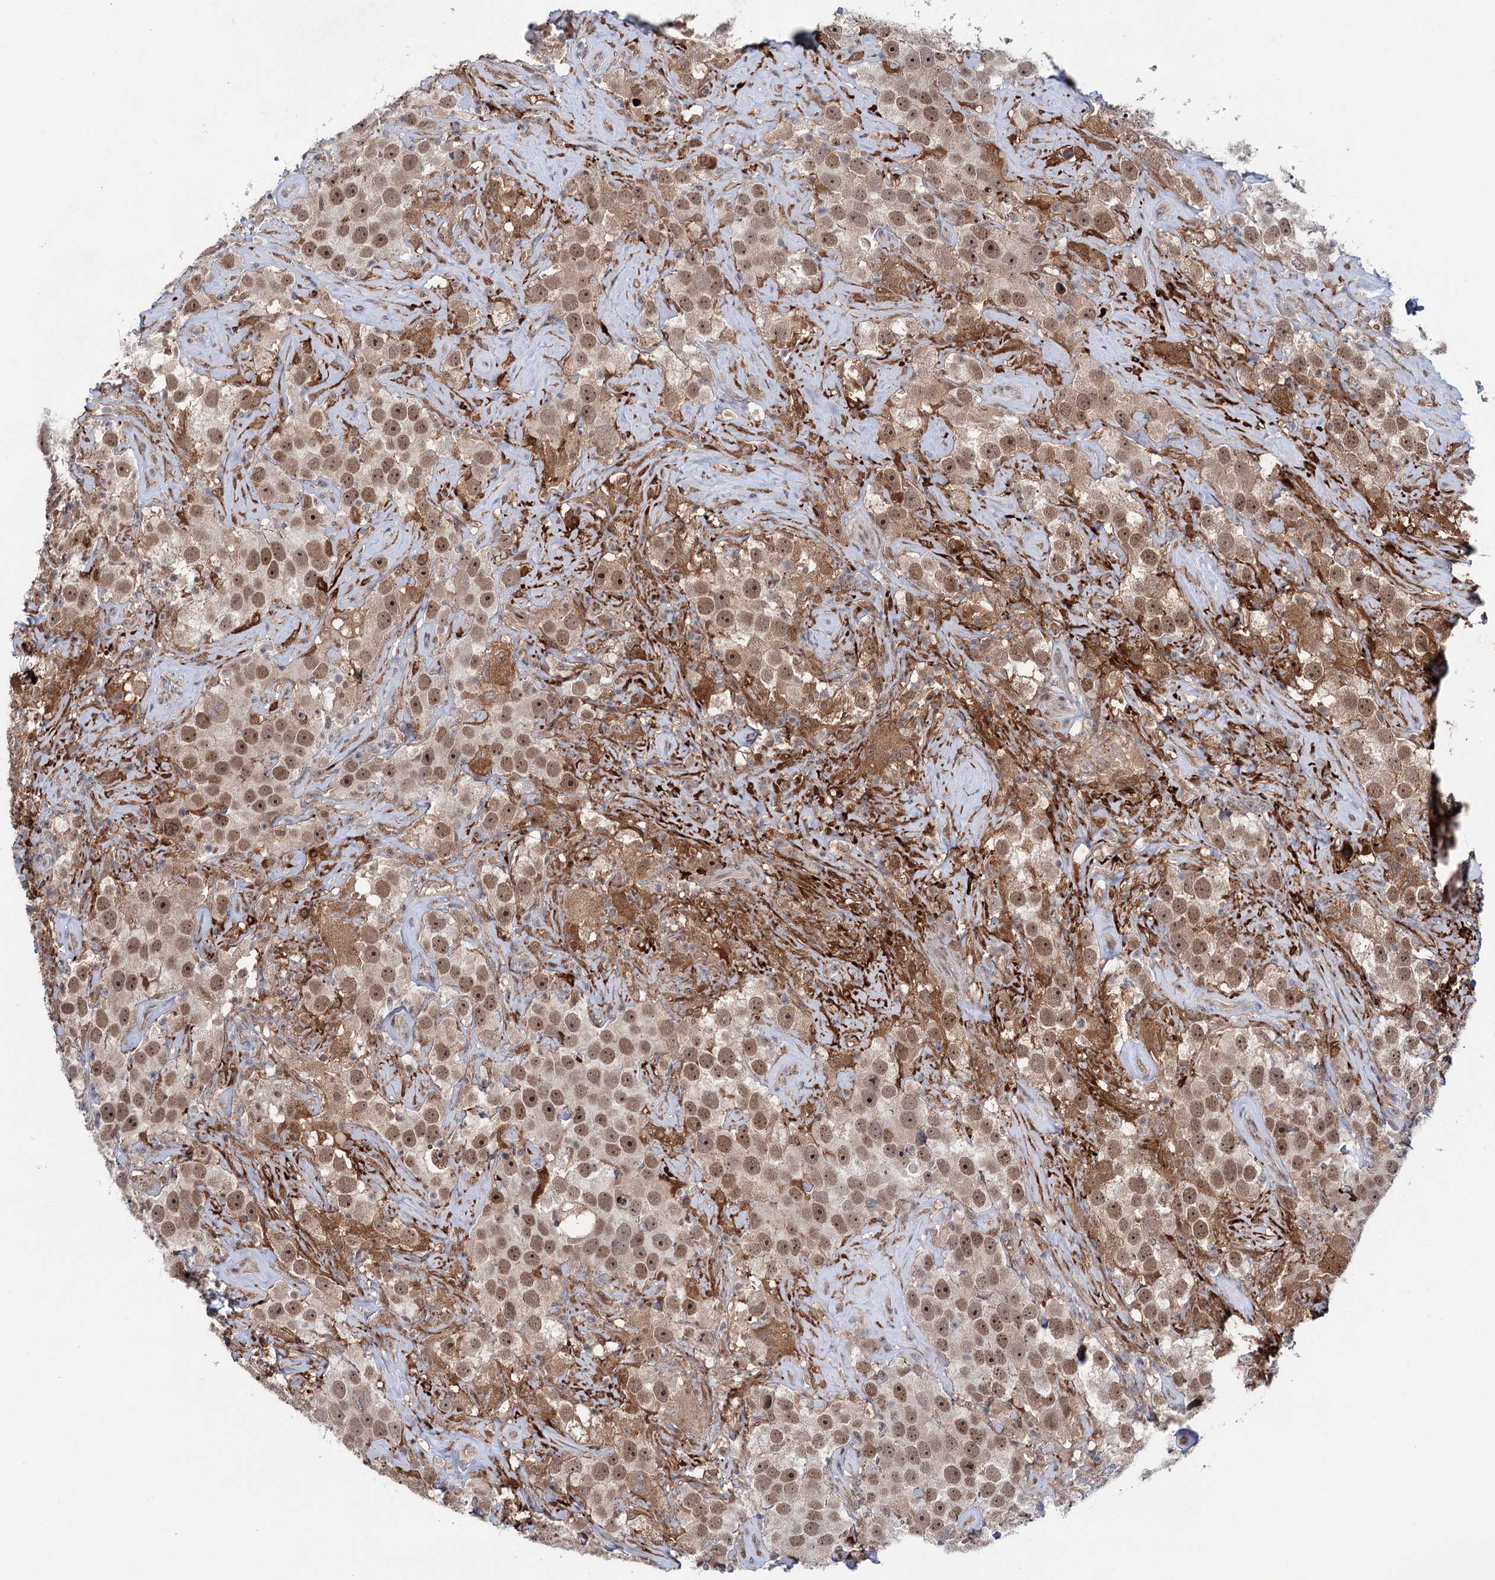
{"staining": {"intensity": "moderate", "quantity": ">75%", "location": "nuclear"}, "tissue": "testis cancer", "cell_type": "Tumor cells", "image_type": "cancer", "snomed": [{"axis": "morphology", "description": "Seminoma, NOS"}, {"axis": "topography", "description": "Testis"}], "caption": "Immunohistochemistry (IHC) (DAB) staining of seminoma (testis) shows moderate nuclear protein expression in about >75% of tumor cells. The protein of interest is stained brown, and the nuclei are stained in blue (DAB (3,3'-diaminobenzidine) IHC with brightfield microscopy, high magnification).", "gene": "FAM53A", "patient": {"sex": "male", "age": 49}}